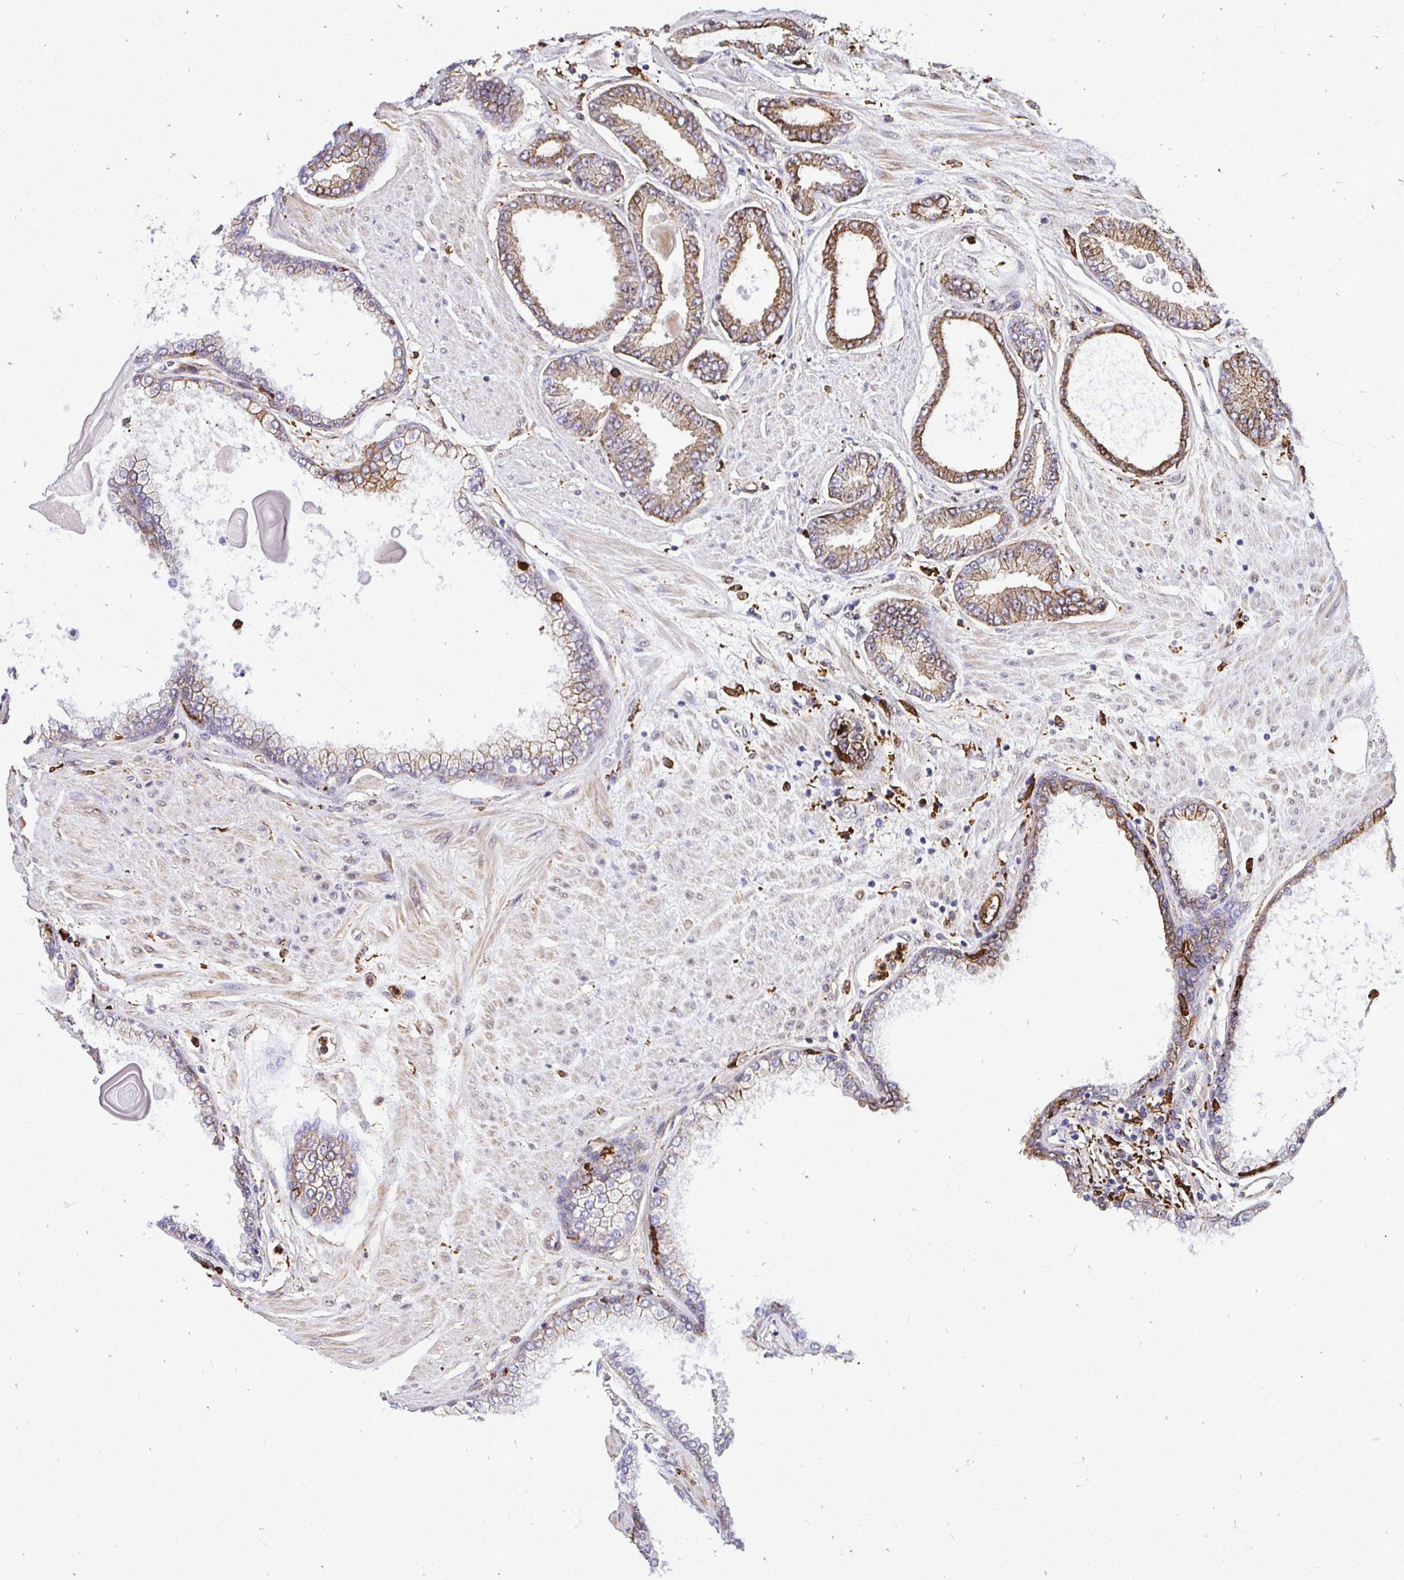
{"staining": {"intensity": "moderate", "quantity": ">75%", "location": "cytoplasmic/membranous"}, "tissue": "prostate cancer", "cell_type": "Tumor cells", "image_type": "cancer", "snomed": [{"axis": "morphology", "description": "Adenocarcinoma, Low grade"}, {"axis": "topography", "description": "Prostate"}], "caption": "Human prostate cancer stained with a brown dye exhibits moderate cytoplasmic/membranous positive positivity in about >75% of tumor cells.", "gene": "GSN", "patient": {"sex": "male", "age": 67}}